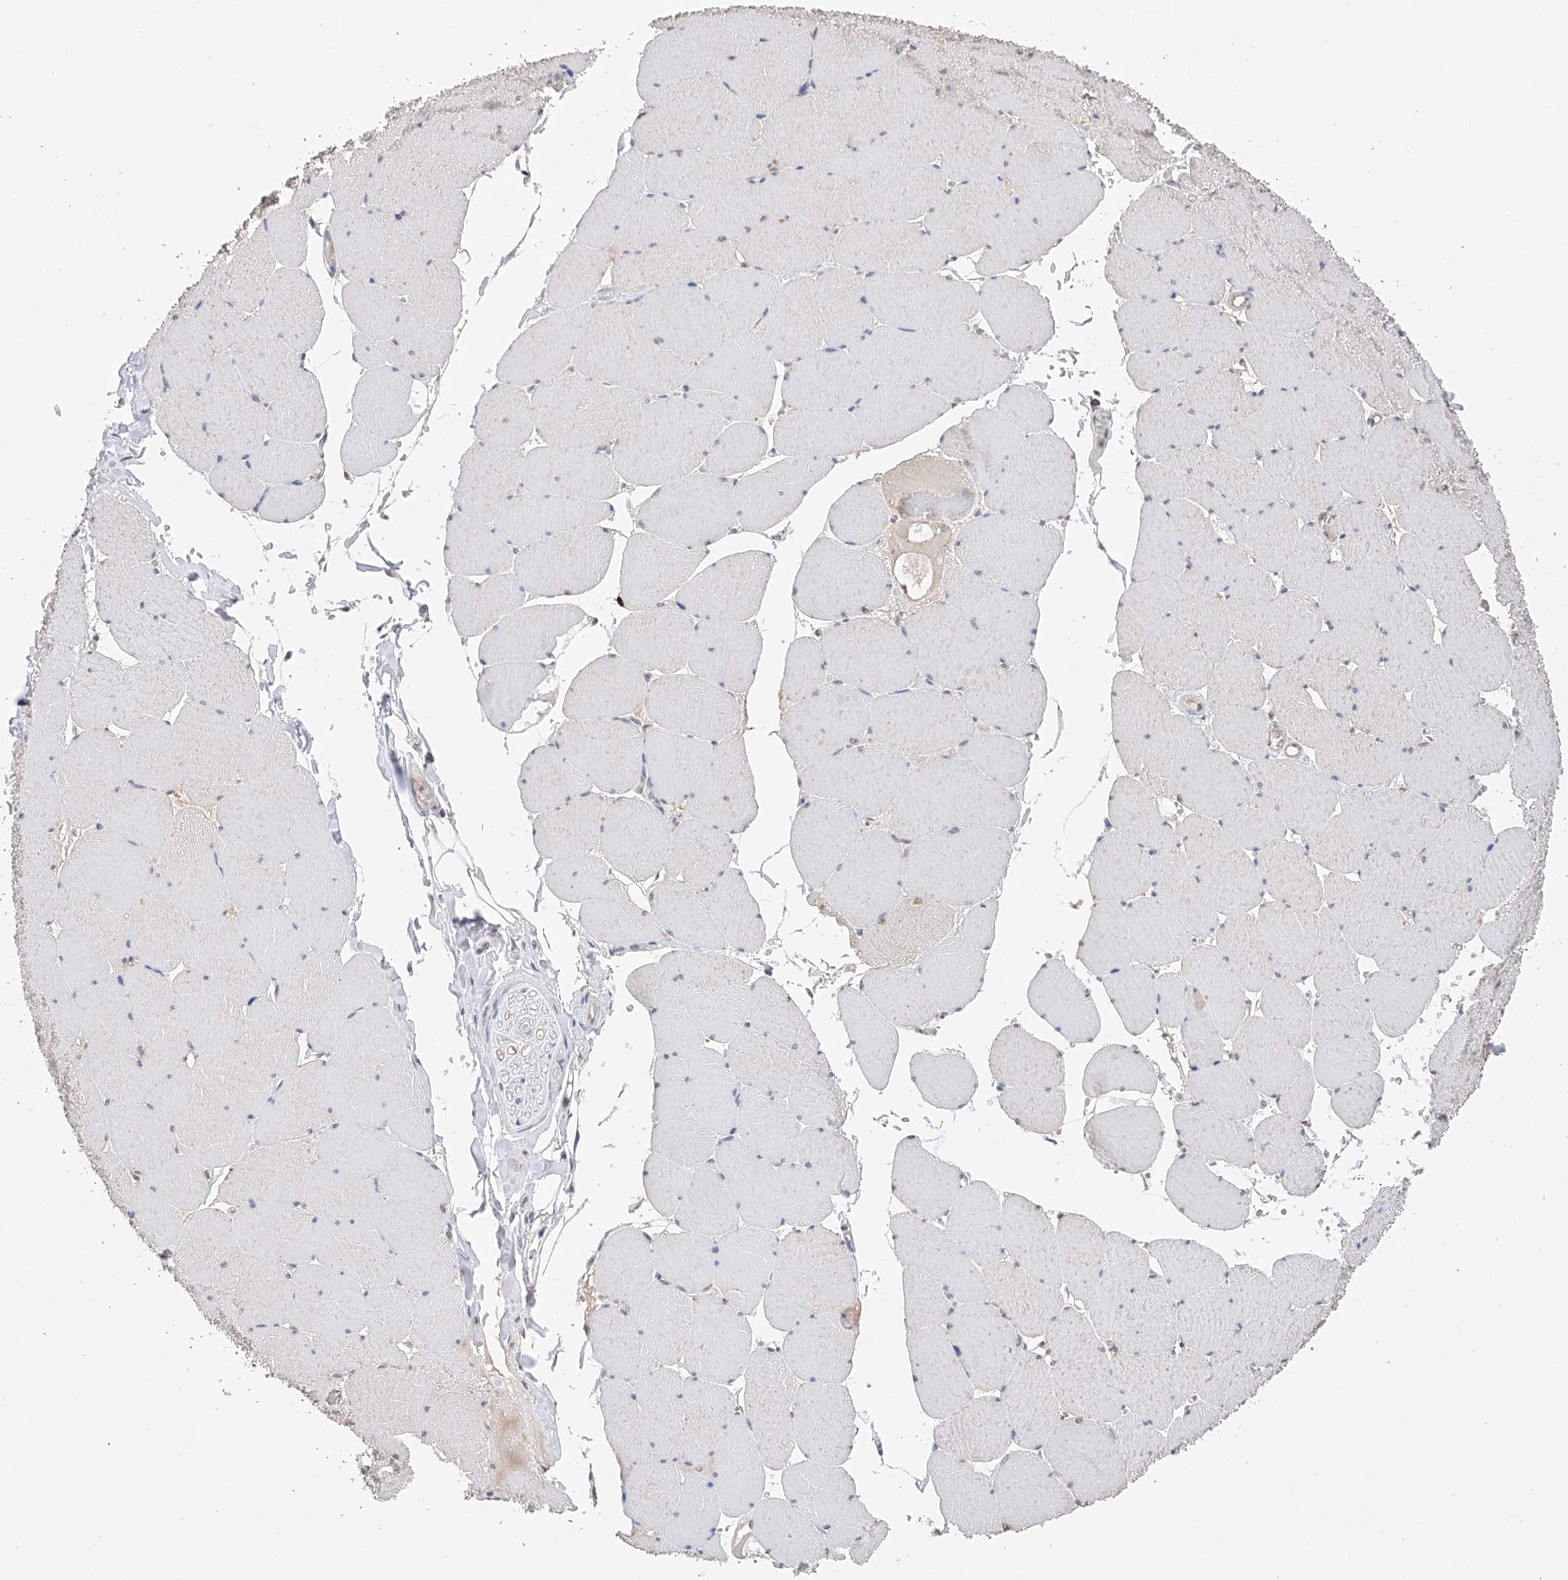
{"staining": {"intensity": "weak", "quantity": "<25%", "location": "nuclear"}, "tissue": "skeletal muscle", "cell_type": "Myocytes", "image_type": "normal", "snomed": [{"axis": "morphology", "description": "Normal tissue, NOS"}, {"axis": "topography", "description": "Skeletal muscle"}, {"axis": "topography", "description": "Head-Neck"}], "caption": "Protein analysis of normal skeletal muscle shows no significant expression in myocytes.", "gene": "DMAP1", "patient": {"sex": "male", "age": 66}}